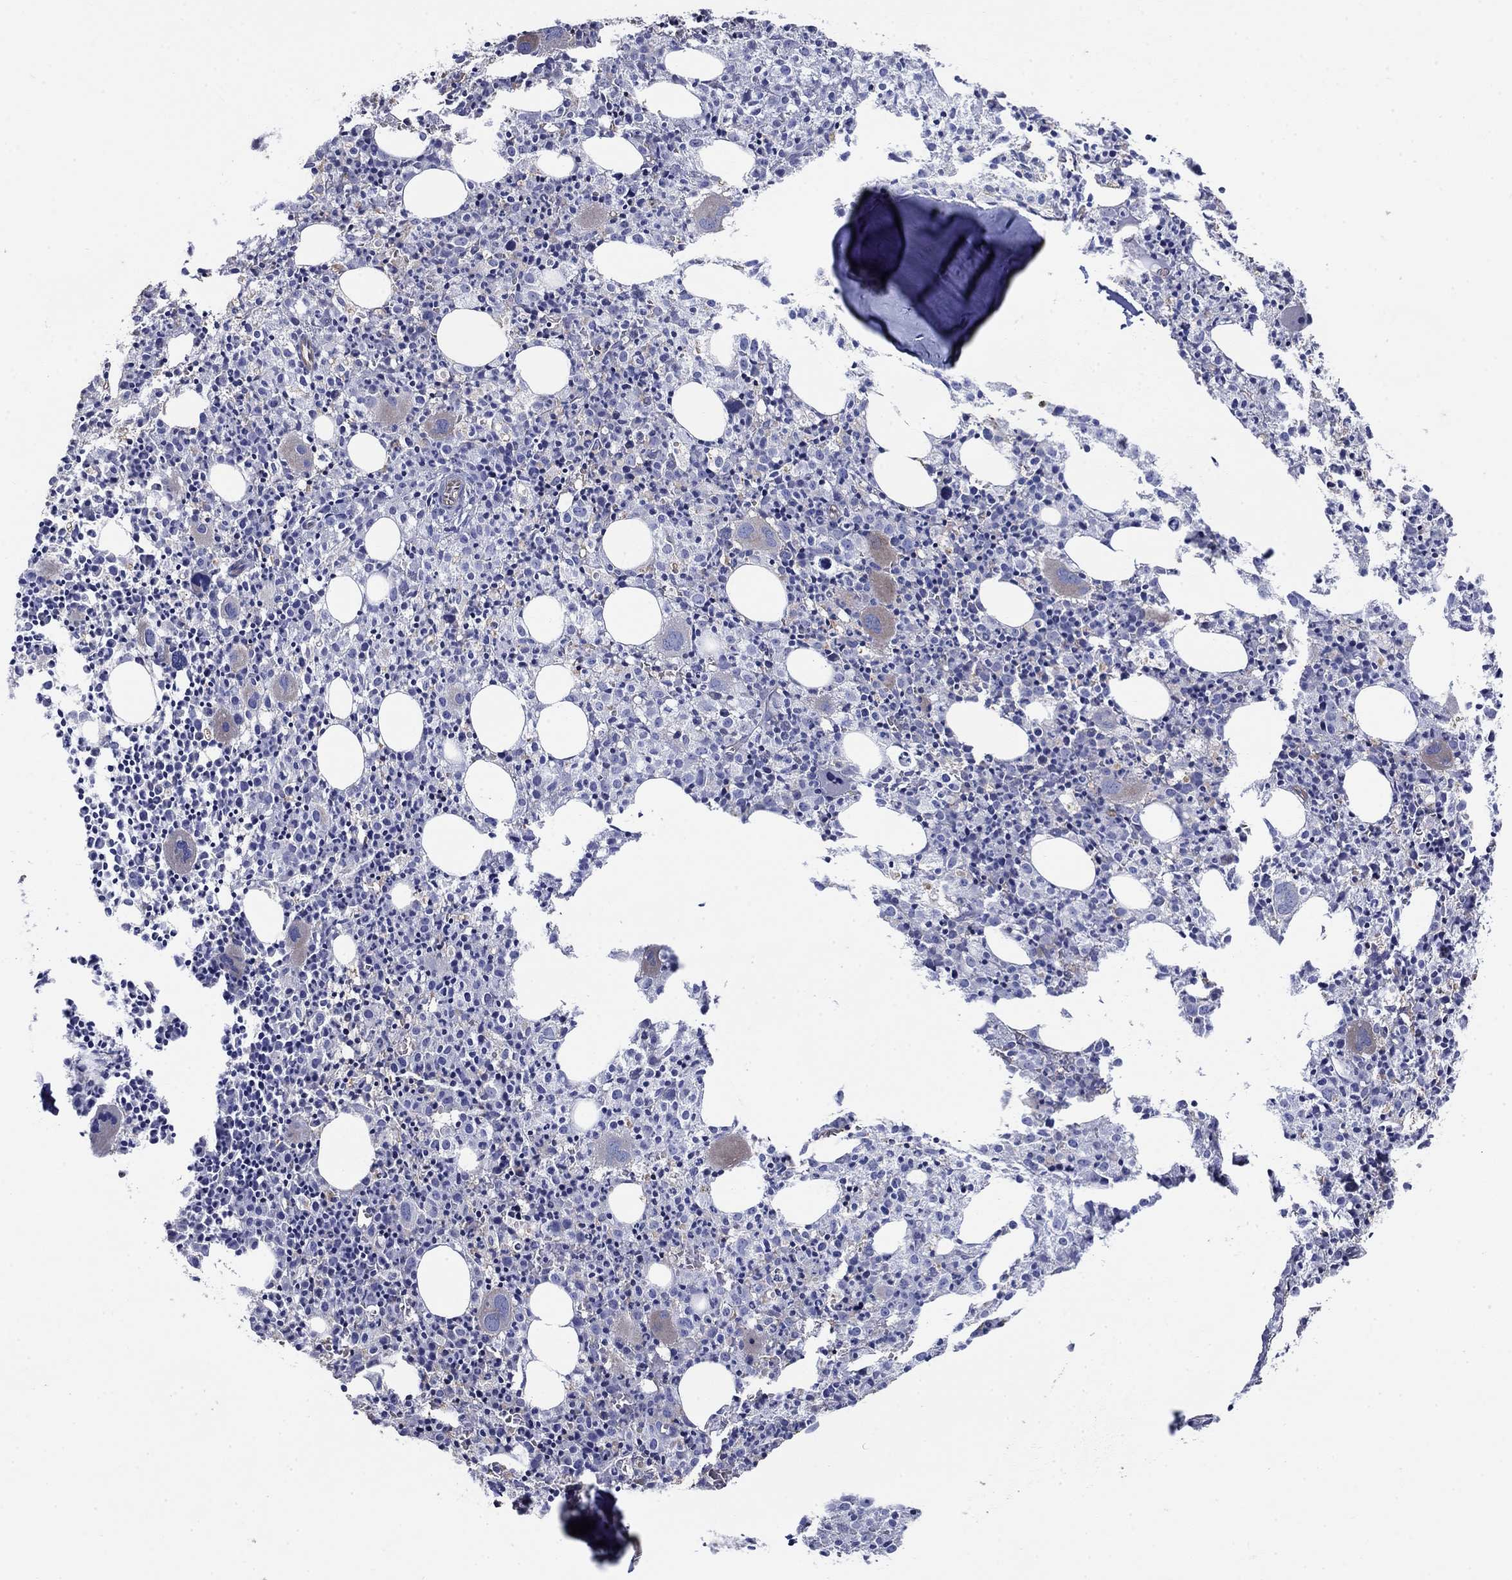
{"staining": {"intensity": "weak", "quantity": "<25%", "location": "cytoplasmic/membranous"}, "tissue": "bone marrow", "cell_type": "Hematopoietic cells", "image_type": "normal", "snomed": [{"axis": "morphology", "description": "Normal tissue, NOS"}, {"axis": "morphology", "description": "Inflammation, NOS"}, {"axis": "topography", "description": "Bone marrow"}], "caption": "Hematopoietic cells show no significant expression in unremarkable bone marrow. (DAB immunohistochemistry (IHC) with hematoxylin counter stain).", "gene": "FLNC", "patient": {"sex": "male", "age": 3}}